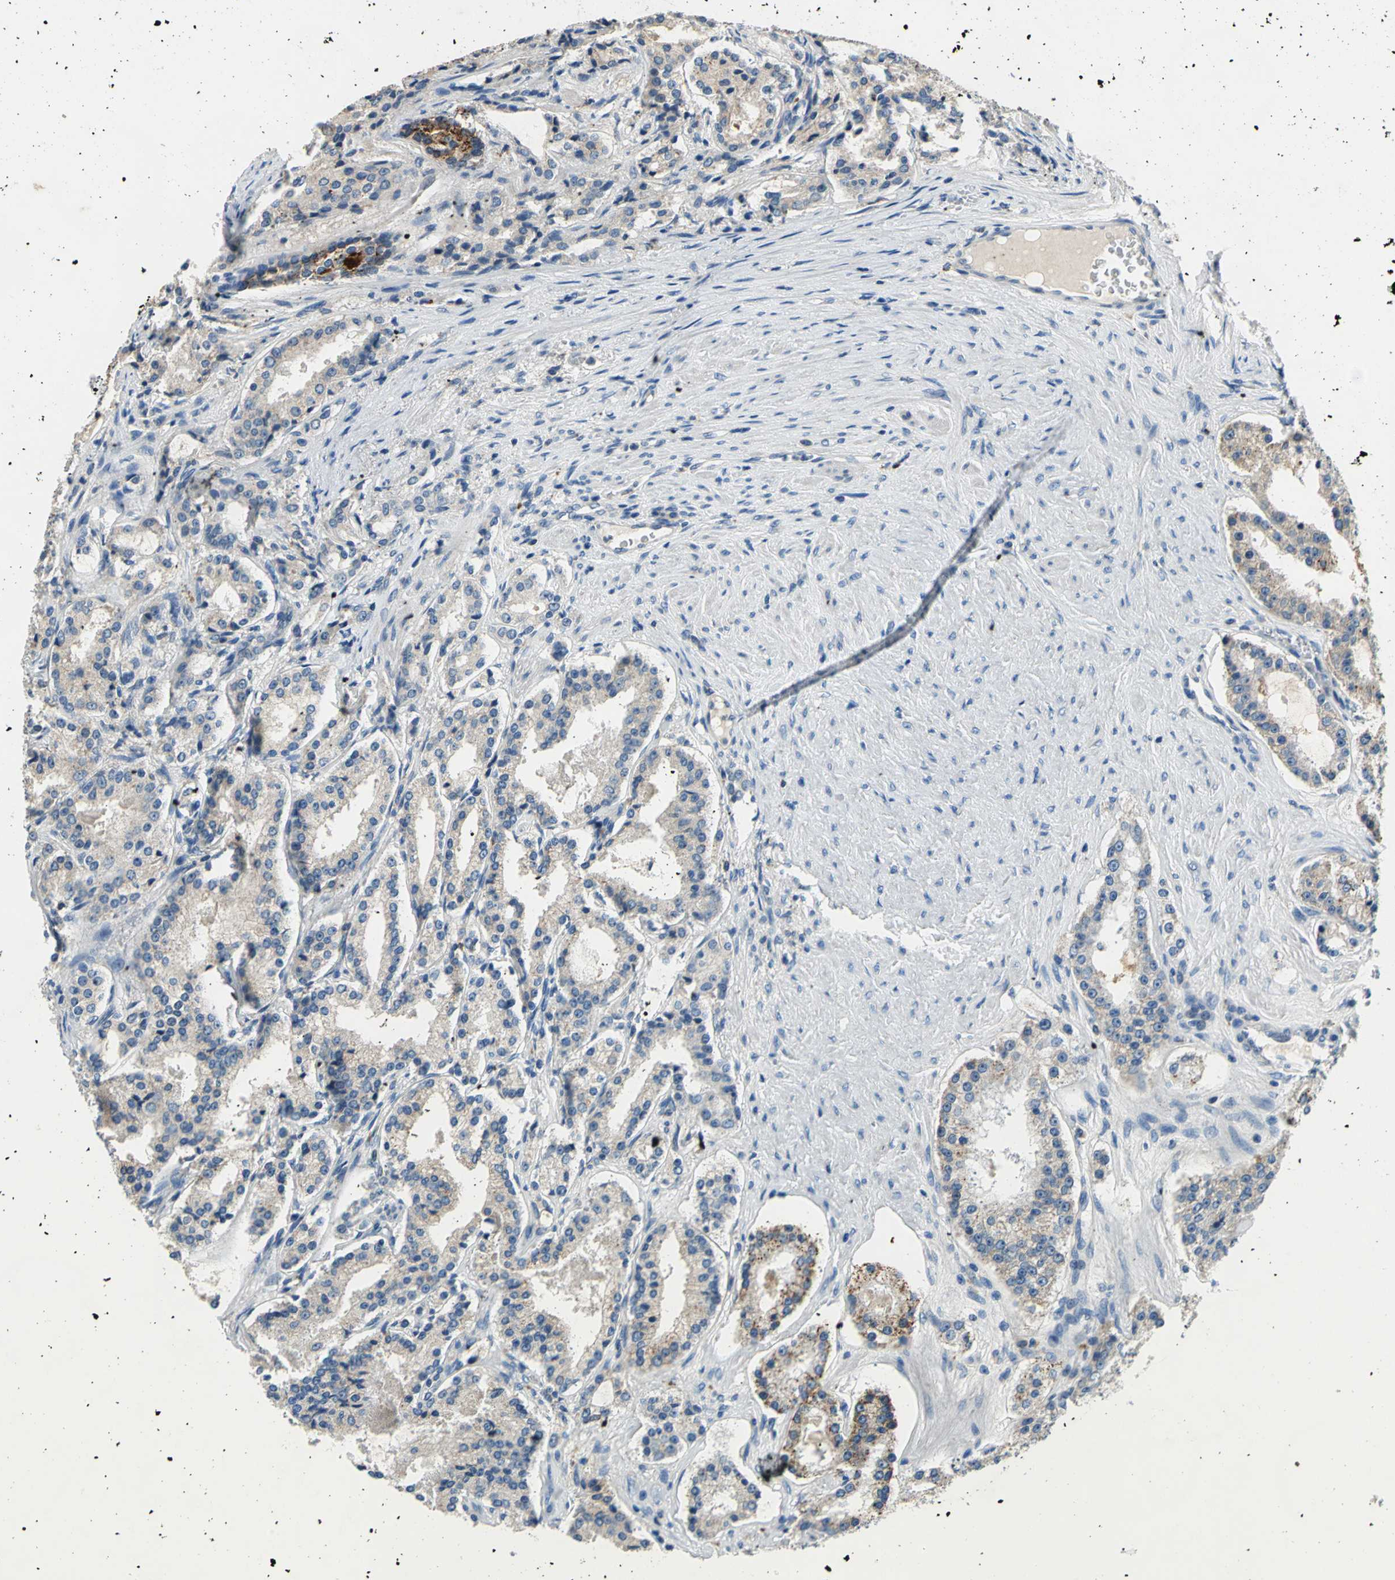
{"staining": {"intensity": "weak", "quantity": "25%-75%", "location": "cytoplasmic/membranous"}, "tissue": "prostate cancer", "cell_type": "Tumor cells", "image_type": "cancer", "snomed": [{"axis": "morphology", "description": "Adenocarcinoma, Medium grade"}, {"axis": "topography", "description": "Prostate"}], "caption": "Immunohistochemistry (IHC) (DAB (3,3'-diaminobenzidine)) staining of prostate medium-grade adenocarcinoma demonstrates weak cytoplasmic/membranous protein expression in about 25%-75% of tumor cells.", "gene": "RASD2", "patient": {"sex": "male", "age": 72}}